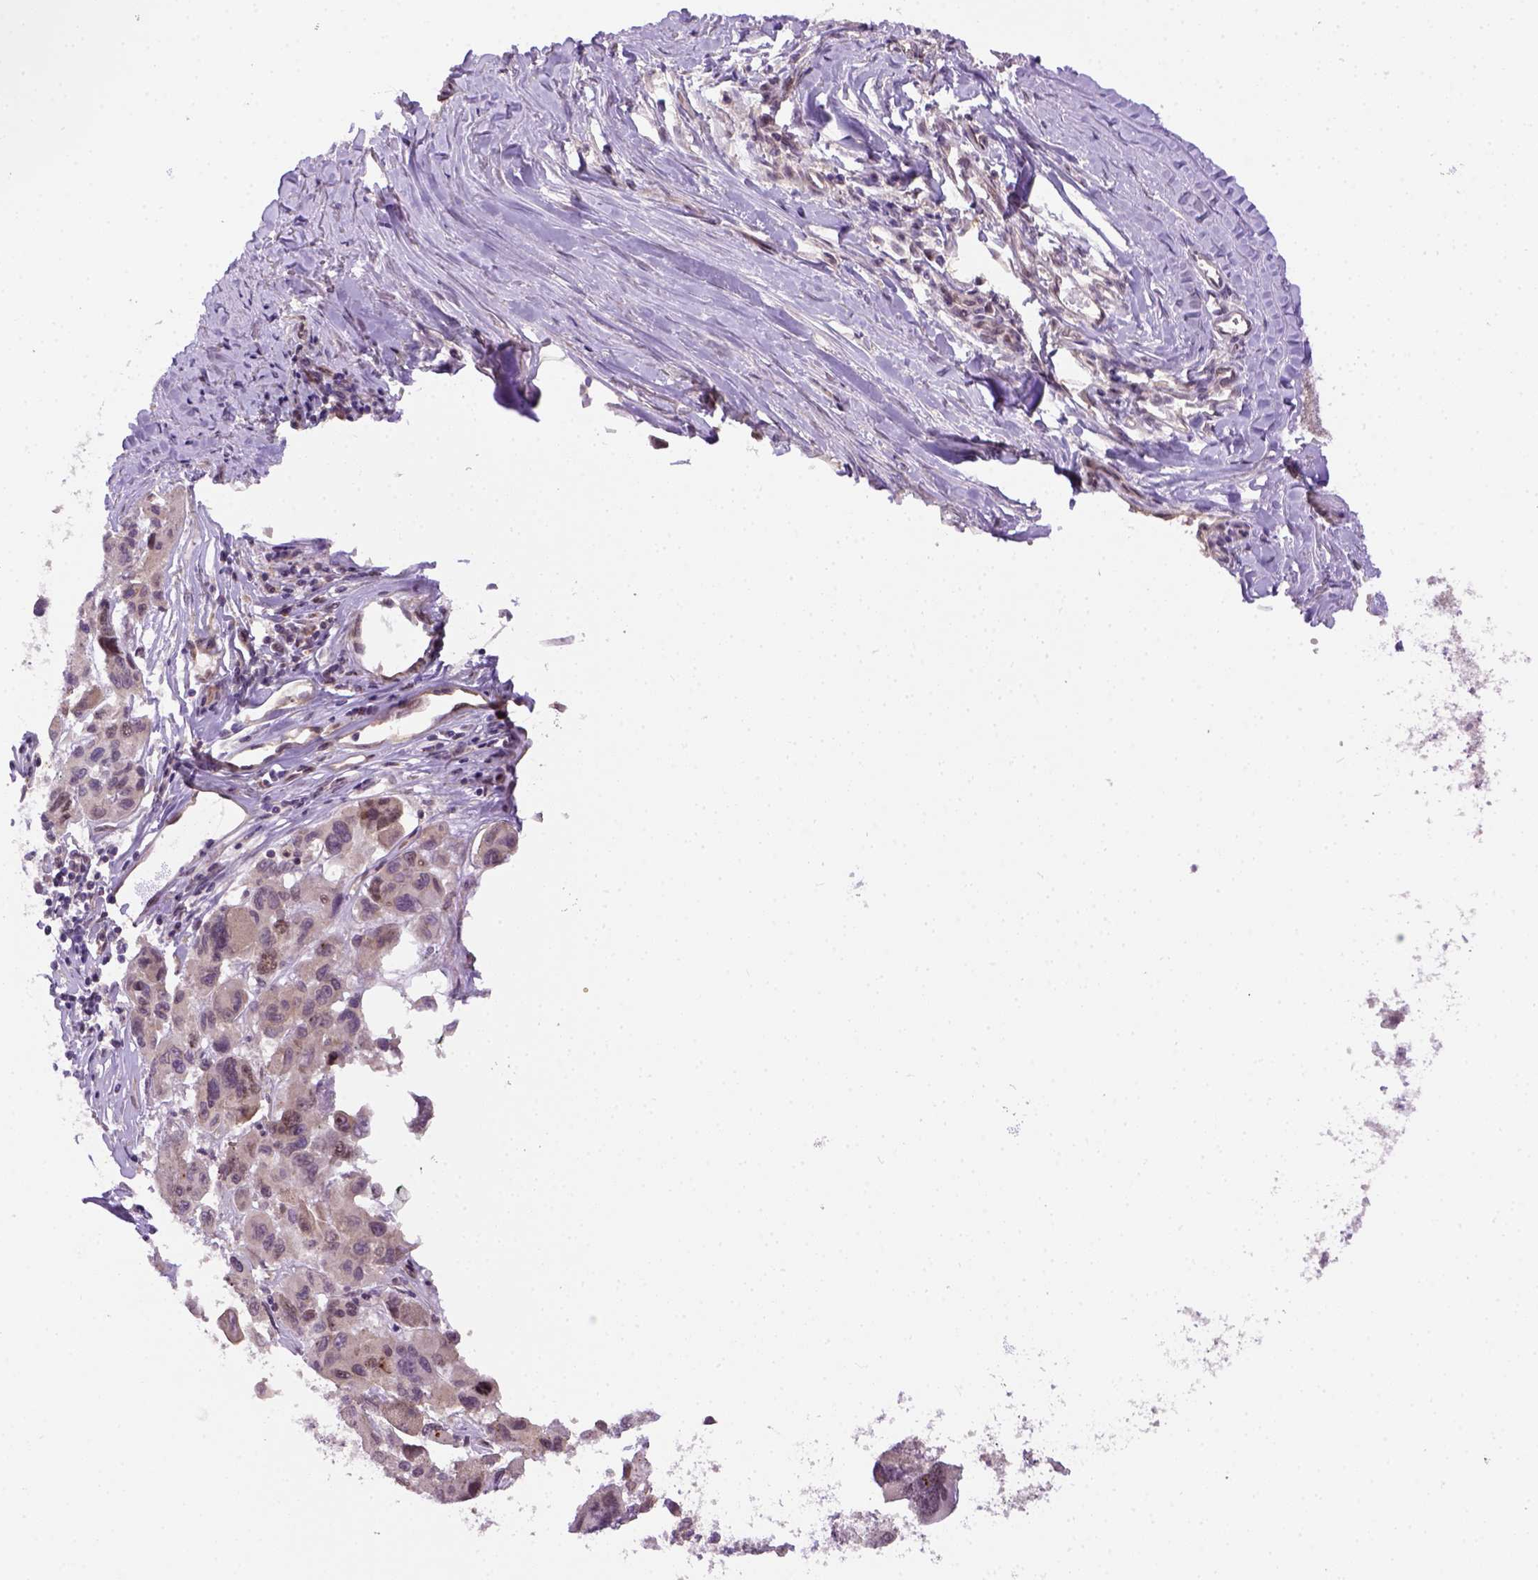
{"staining": {"intensity": "weak", "quantity": ">75%", "location": "cytoplasmic/membranous"}, "tissue": "melanoma", "cell_type": "Tumor cells", "image_type": "cancer", "snomed": [{"axis": "morphology", "description": "Malignant melanoma, NOS"}, {"axis": "topography", "description": "Skin"}], "caption": "Malignant melanoma stained for a protein demonstrates weak cytoplasmic/membranous positivity in tumor cells. The staining is performed using DAB brown chromogen to label protein expression. The nuclei are counter-stained blue using hematoxylin.", "gene": "KAZN", "patient": {"sex": "female", "age": 66}}